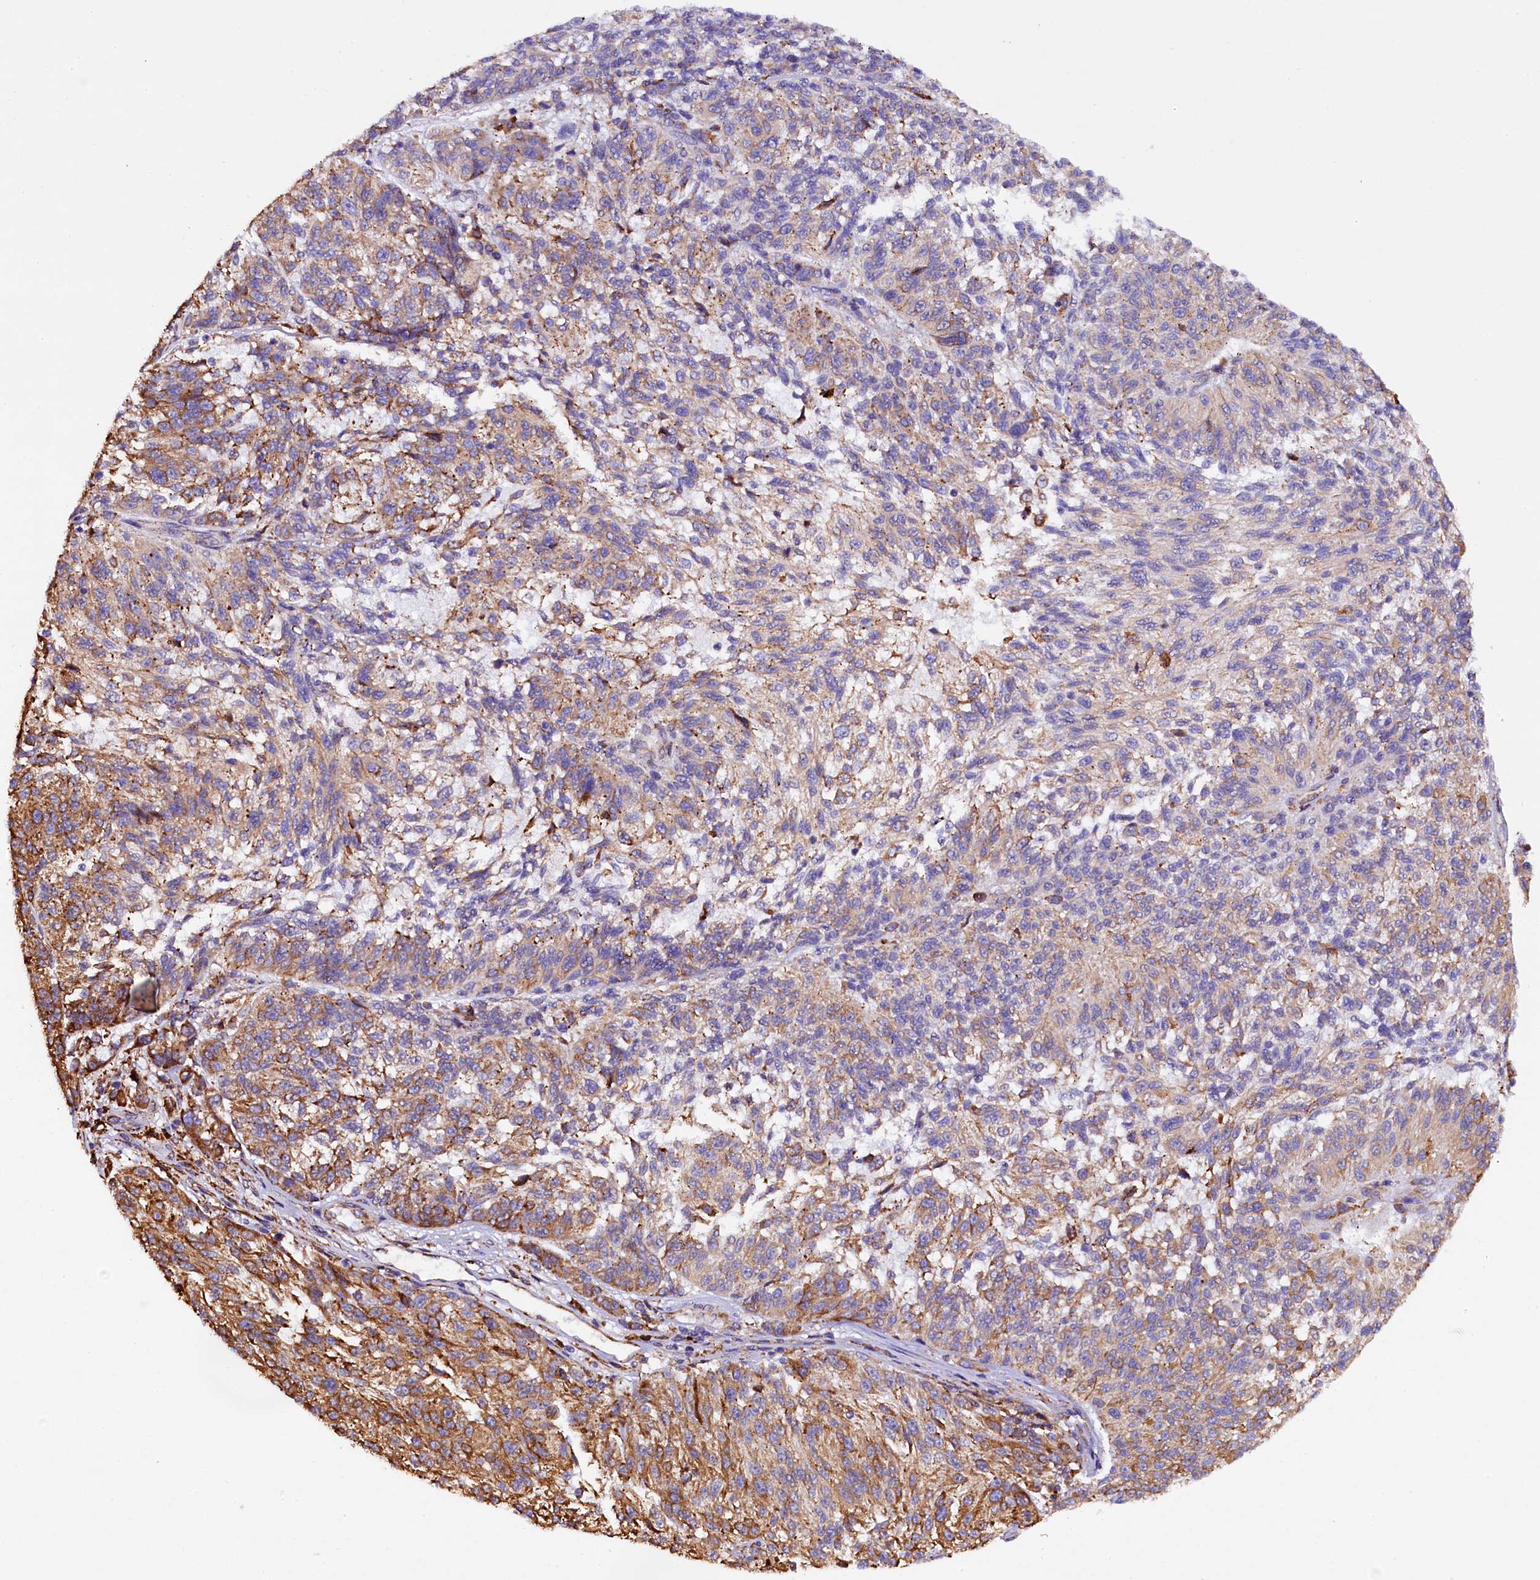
{"staining": {"intensity": "moderate", "quantity": "25%-75%", "location": "cytoplasmic/membranous"}, "tissue": "melanoma", "cell_type": "Tumor cells", "image_type": "cancer", "snomed": [{"axis": "morphology", "description": "Malignant melanoma, NOS"}, {"axis": "topography", "description": "Skin"}], "caption": "The histopathology image exhibits immunohistochemical staining of malignant melanoma. There is moderate cytoplasmic/membranous staining is seen in approximately 25%-75% of tumor cells. Using DAB (3,3'-diaminobenzidine) (brown) and hematoxylin (blue) stains, captured at high magnification using brightfield microscopy.", "gene": "CAPS2", "patient": {"sex": "male", "age": 53}}